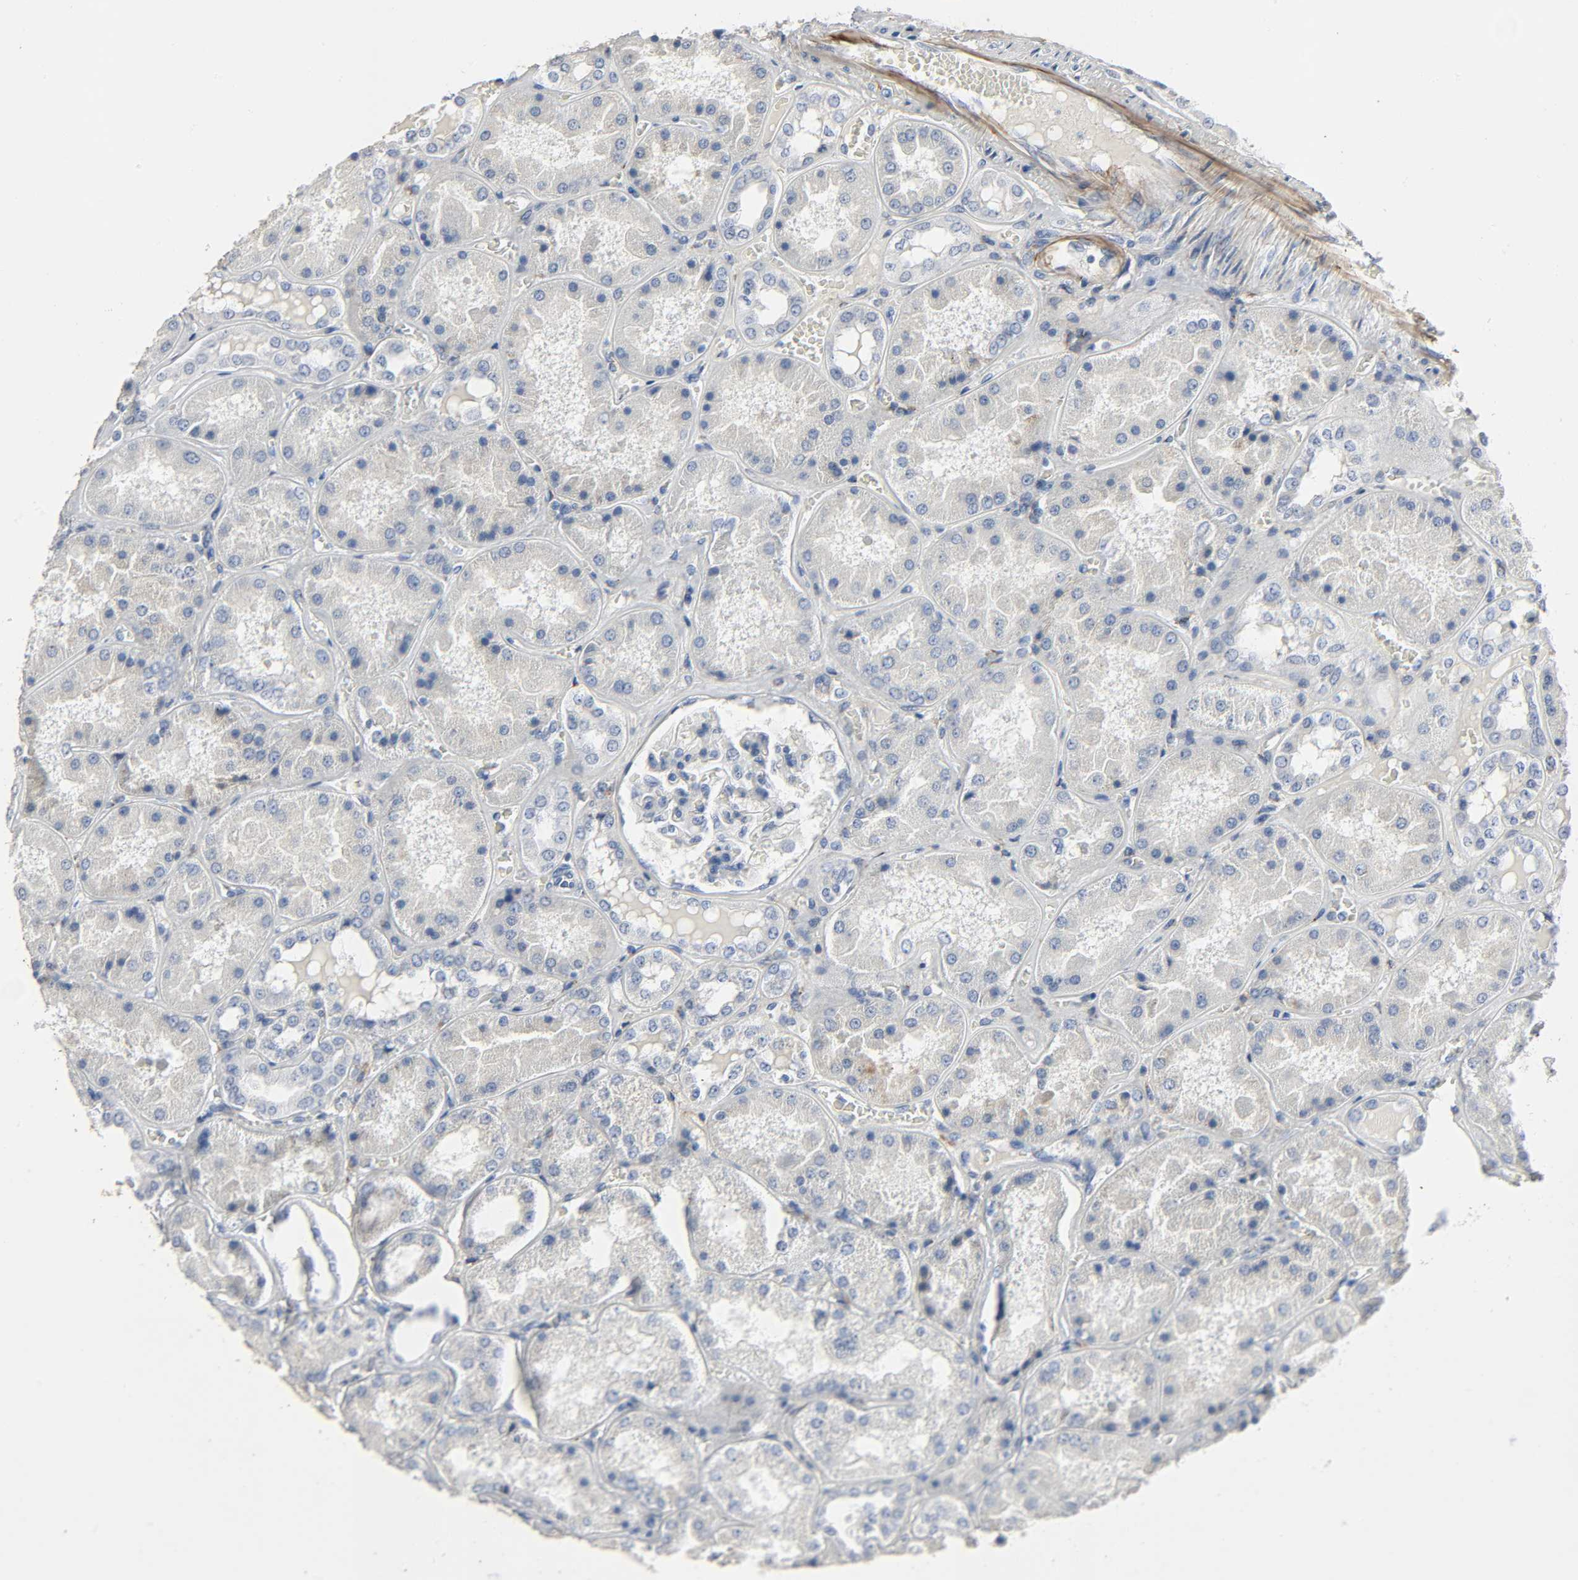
{"staining": {"intensity": "negative", "quantity": "none", "location": "none"}, "tissue": "kidney", "cell_type": "Cells in glomeruli", "image_type": "normal", "snomed": [{"axis": "morphology", "description": "Normal tissue, NOS"}, {"axis": "topography", "description": "Kidney"}], "caption": "IHC histopathology image of normal kidney: human kidney stained with DAB (3,3'-diaminobenzidine) displays no significant protein expression in cells in glomeruli.", "gene": "FBLN5", "patient": {"sex": "female", "age": 56}}